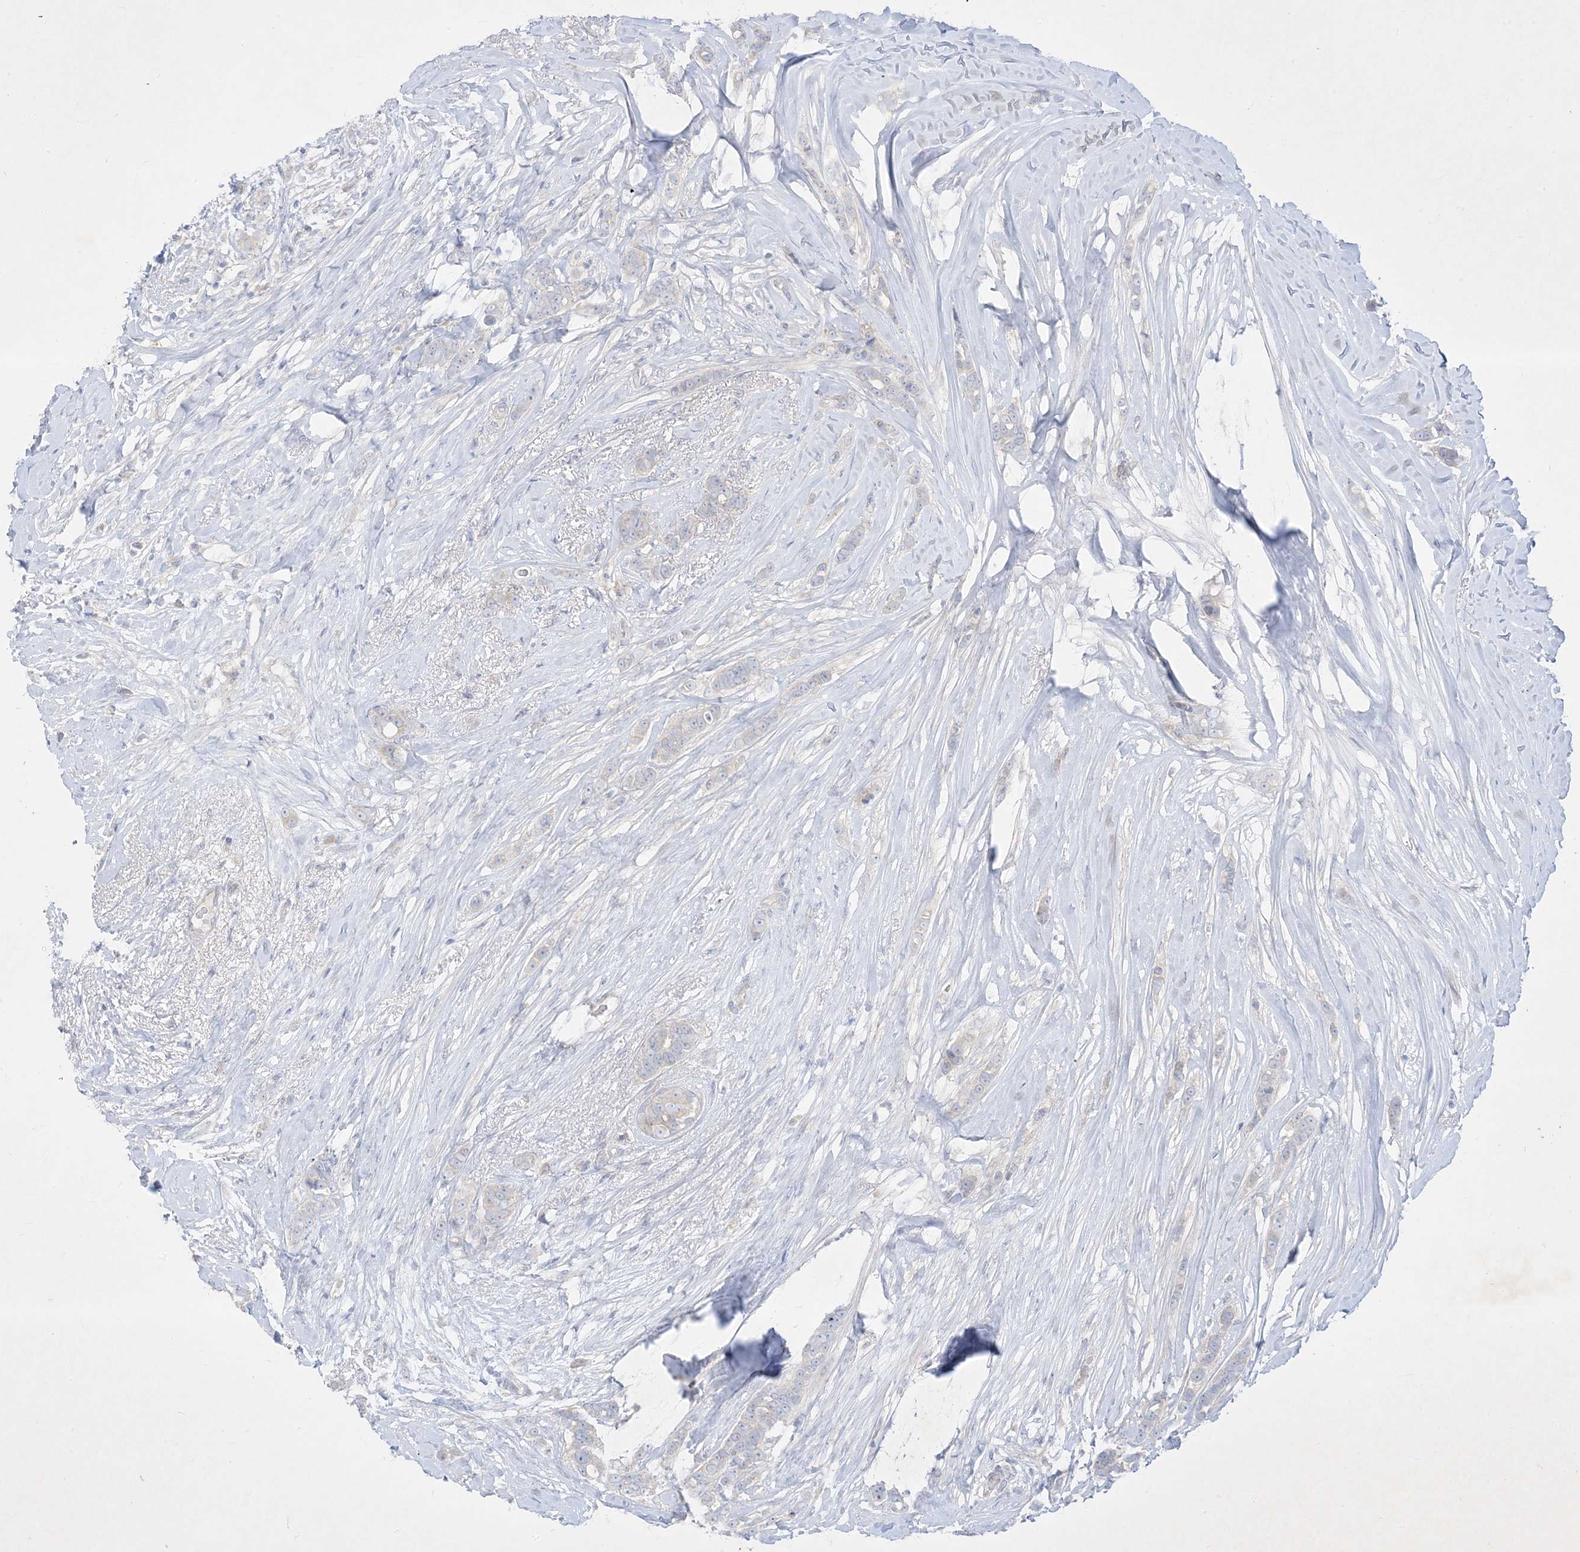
{"staining": {"intensity": "negative", "quantity": "none", "location": "none"}, "tissue": "breast cancer", "cell_type": "Tumor cells", "image_type": "cancer", "snomed": [{"axis": "morphology", "description": "Lobular carcinoma"}, {"axis": "topography", "description": "Breast"}], "caption": "Immunohistochemistry (IHC) micrograph of neoplastic tissue: human breast cancer (lobular carcinoma) stained with DAB (3,3'-diaminobenzidine) reveals no significant protein expression in tumor cells.", "gene": "PLEKHA3", "patient": {"sex": "female", "age": 51}}